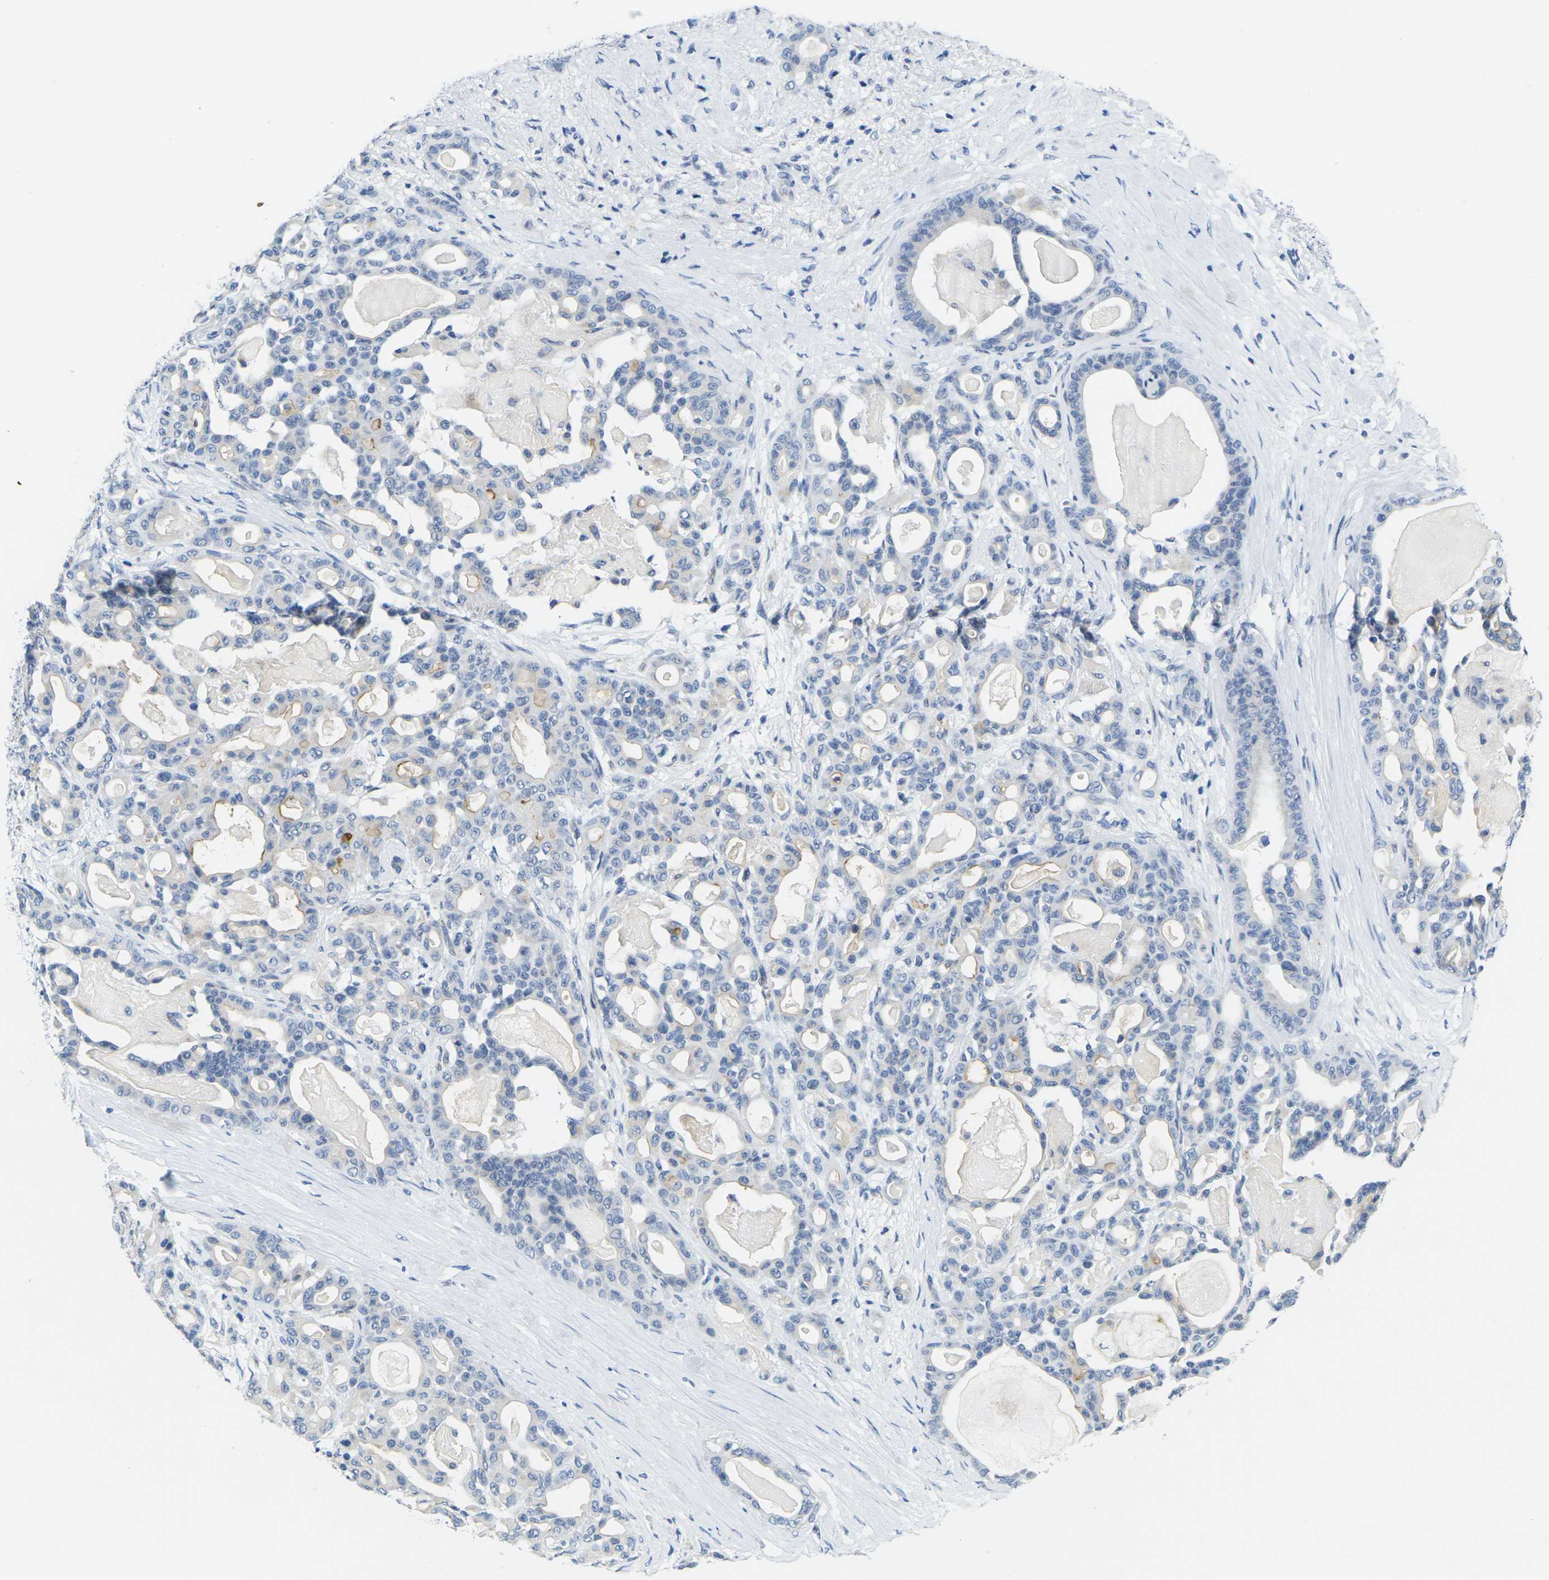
{"staining": {"intensity": "moderate", "quantity": "<25%", "location": "cytoplasmic/membranous"}, "tissue": "pancreatic cancer", "cell_type": "Tumor cells", "image_type": "cancer", "snomed": [{"axis": "morphology", "description": "Adenocarcinoma, NOS"}, {"axis": "topography", "description": "Pancreas"}], "caption": "This is an image of IHC staining of pancreatic adenocarcinoma, which shows moderate expression in the cytoplasmic/membranous of tumor cells.", "gene": "CRK", "patient": {"sex": "male", "age": 63}}